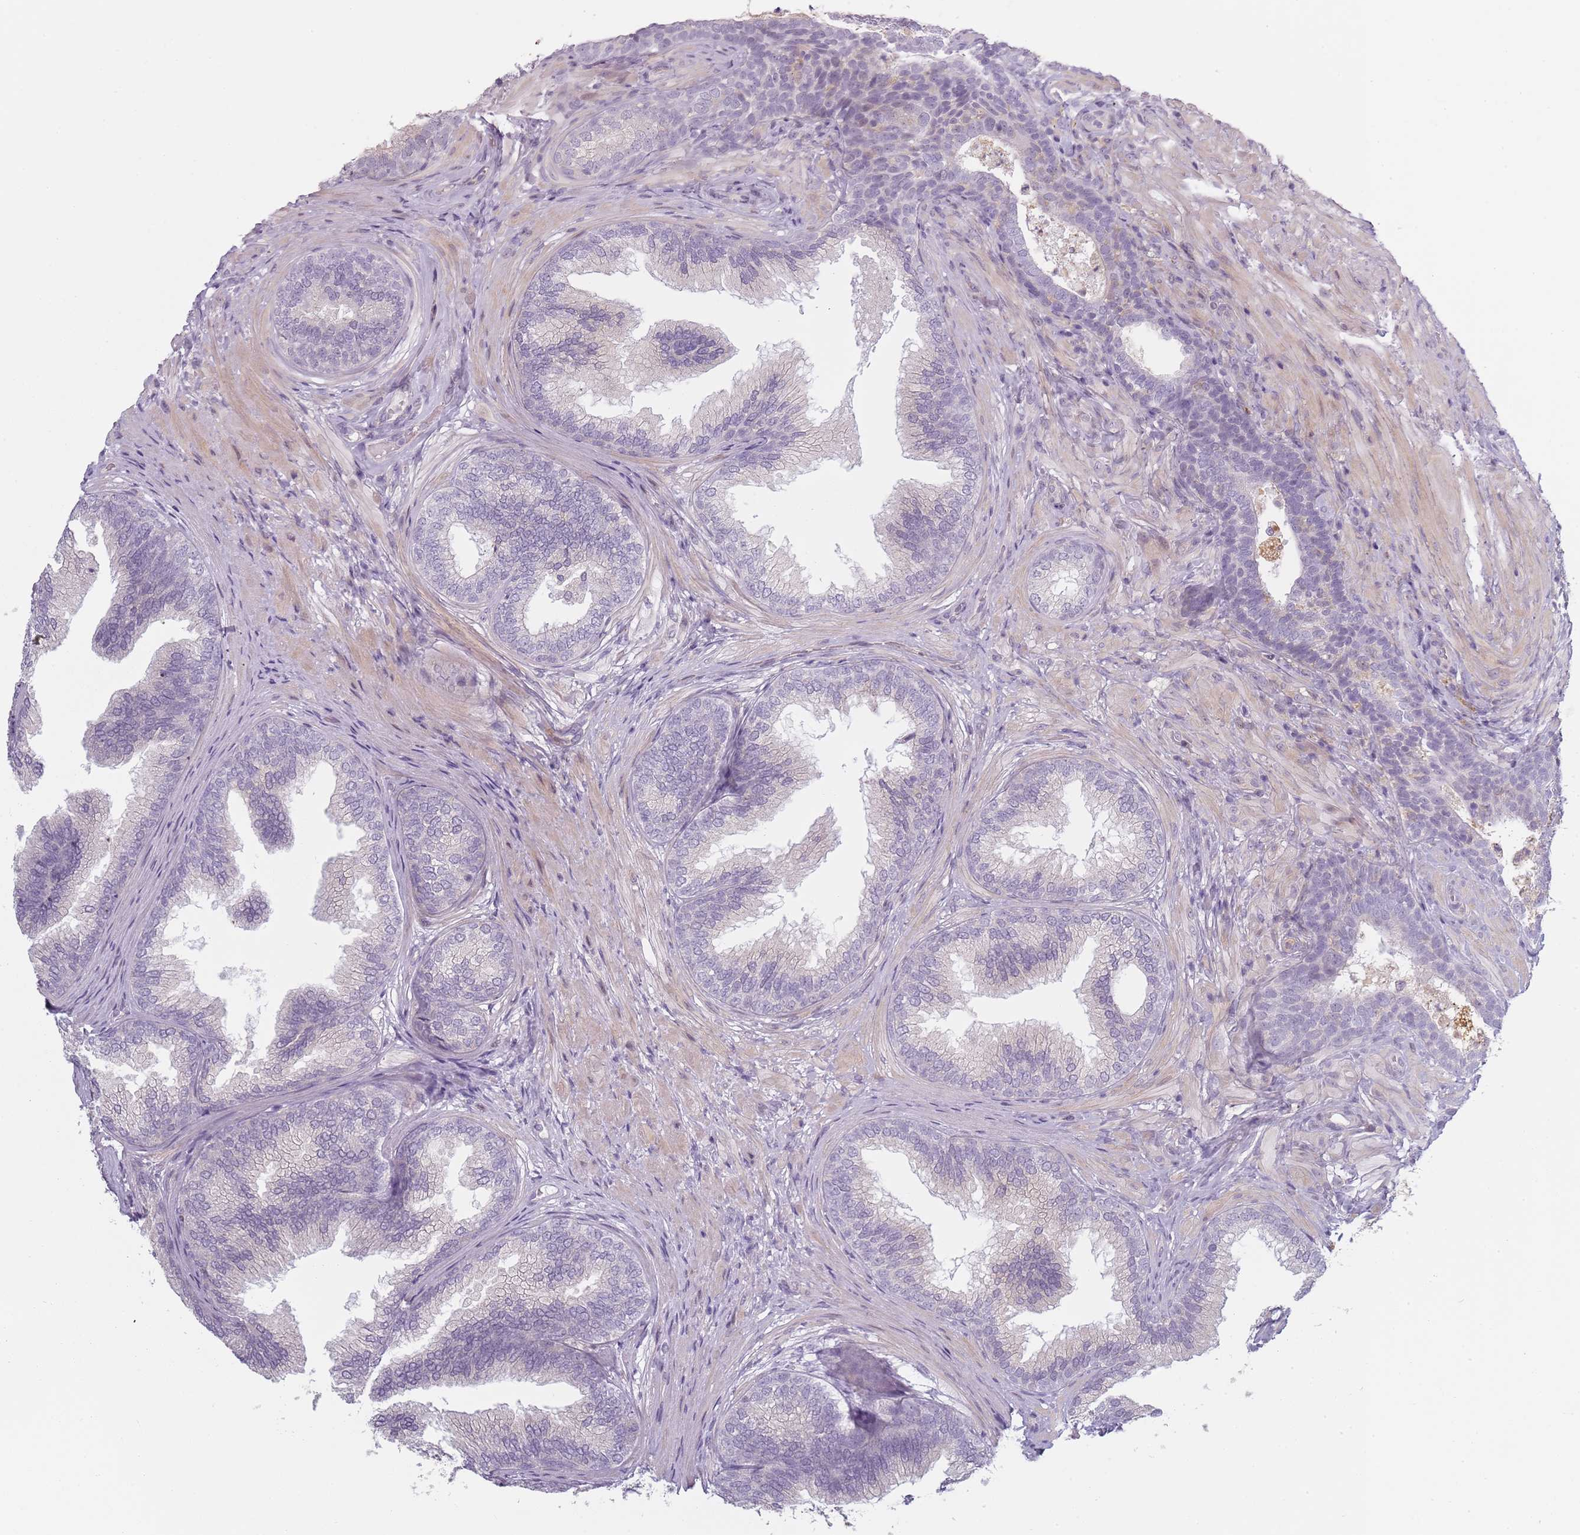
{"staining": {"intensity": "negative", "quantity": "none", "location": "none"}, "tissue": "prostate", "cell_type": "Glandular cells", "image_type": "normal", "snomed": [{"axis": "morphology", "description": "Normal tissue, NOS"}, {"axis": "topography", "description": "Prostate"}], "caption": "Human prostate stained for a protein using immunohistochemistry reveals no expression in glandular cells.", "gene": "CC2D2B", "patient": {"sex": "male", "age": 76}}